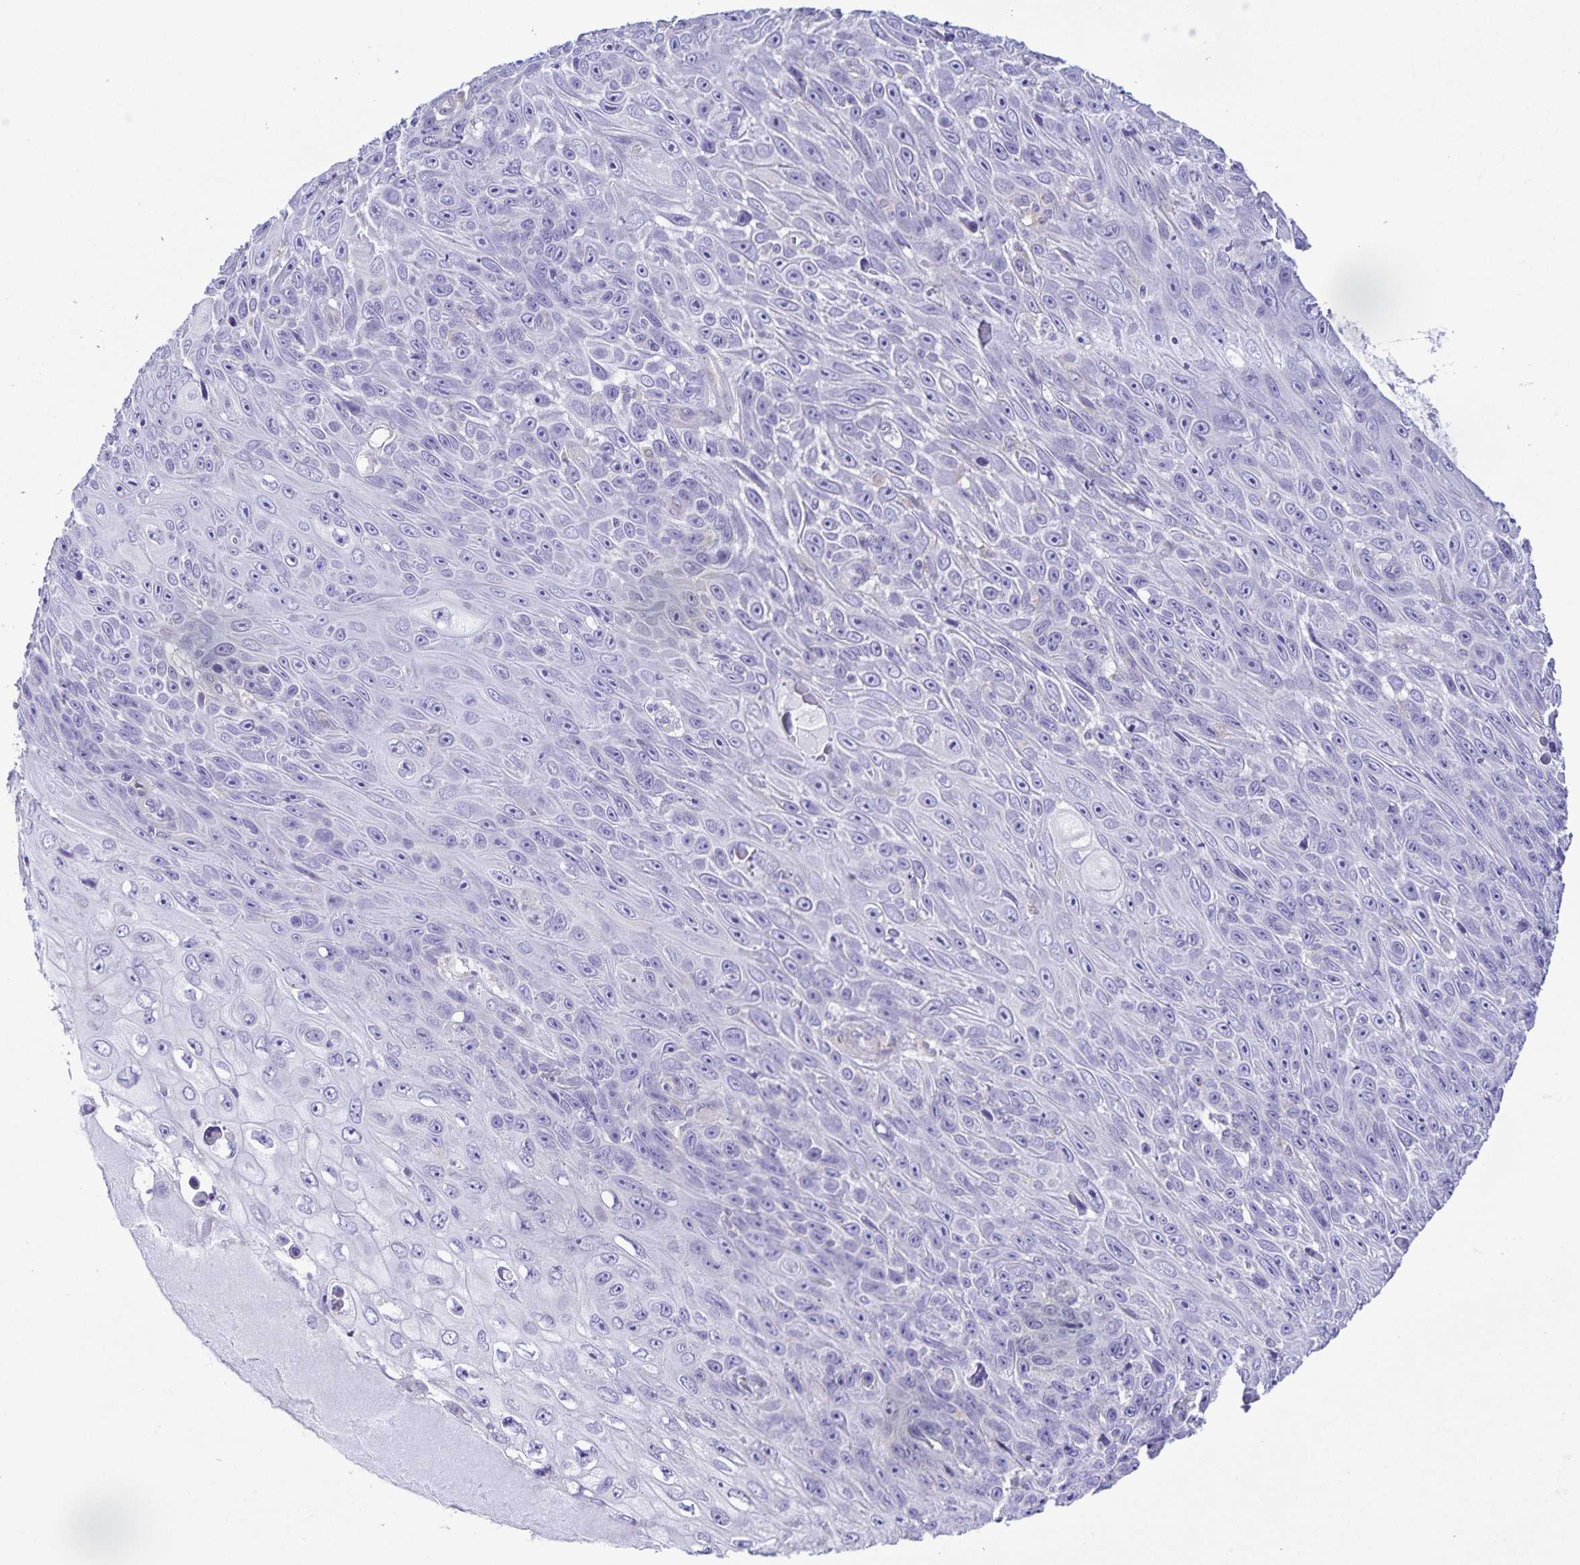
{"staining": {"intensity": "negative", "quantity": "none", "location": "none"}, "tissue": "skin cancer", "cell_type": "Tumor cells", "image_type": "cancer", "snomed": [{"axis": "morphology", "description": "Squamous cell carcinoma, NOS"}, {"axis": "topography", "description": "Skin"}], "caption": "An image of squamous cell carcinoma (skin) stained for a protein exhibits no brown staining in tumor cells.", "gene": "BOLL", "patient": {"sex": "male", "age": 82}}